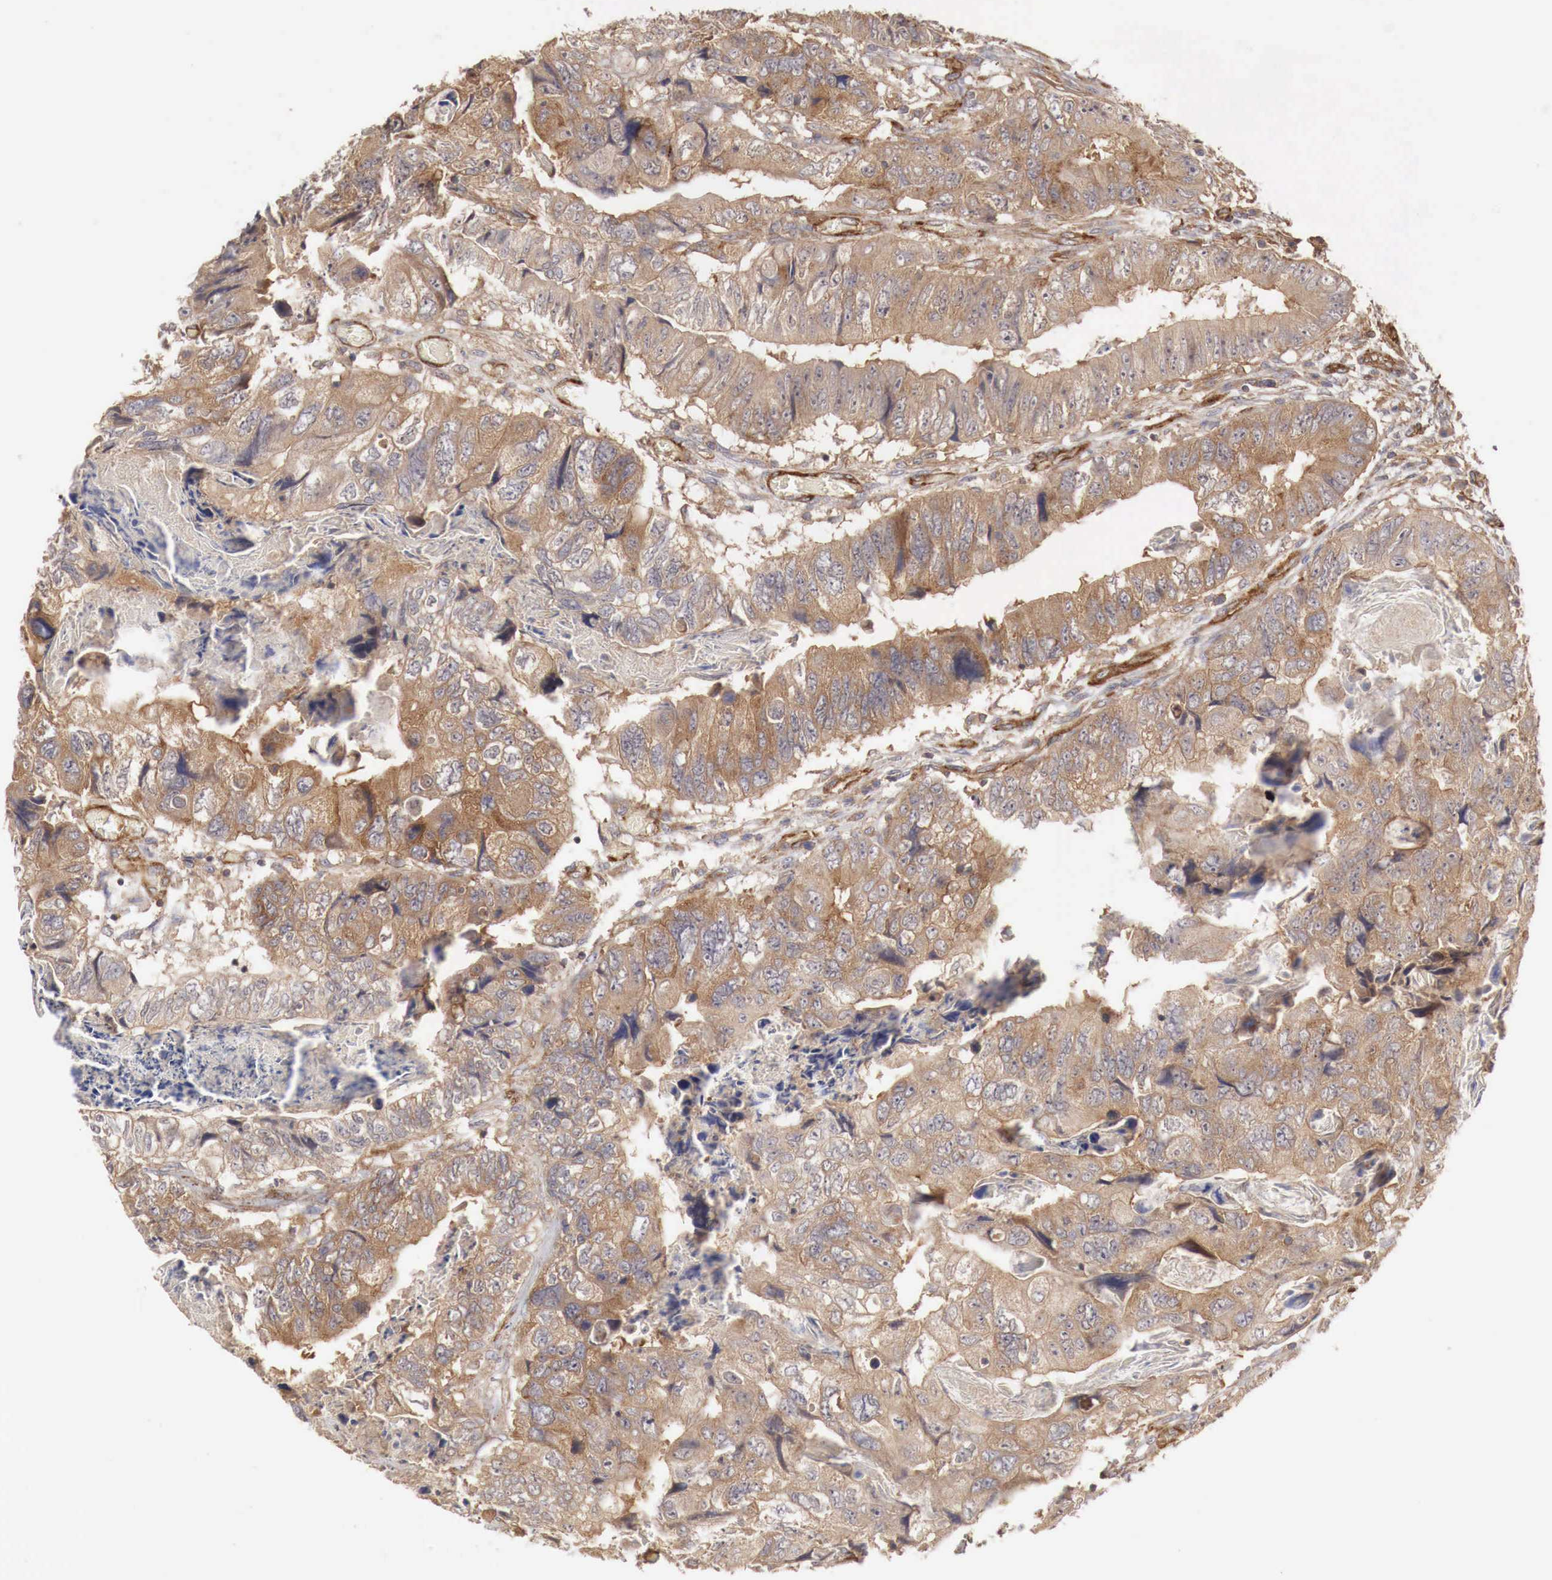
{"staining": {"intensity": "moderate", "quantity": ">75%", "location": "cytoplasmic/membranous"}, "tissue": "colorectal cancer", "cell_type": "Tumor cells", "image_type": "cancer", "snomed": [{"axis": "morphology", "description": "Adenocarcinoma, NOS"}, {"axis": "topography", "description": "Rectum"}], "caption": "High-power microscopy captured an immunohistochemistry histopathology image of colorectal cancer (adenocarcinoma), revealing moderate cytoplasmic/membranous expression in about >75% of tumor cells.", "gene": "ARMCX4", "patient": {"sex": "female", "age": 82}}